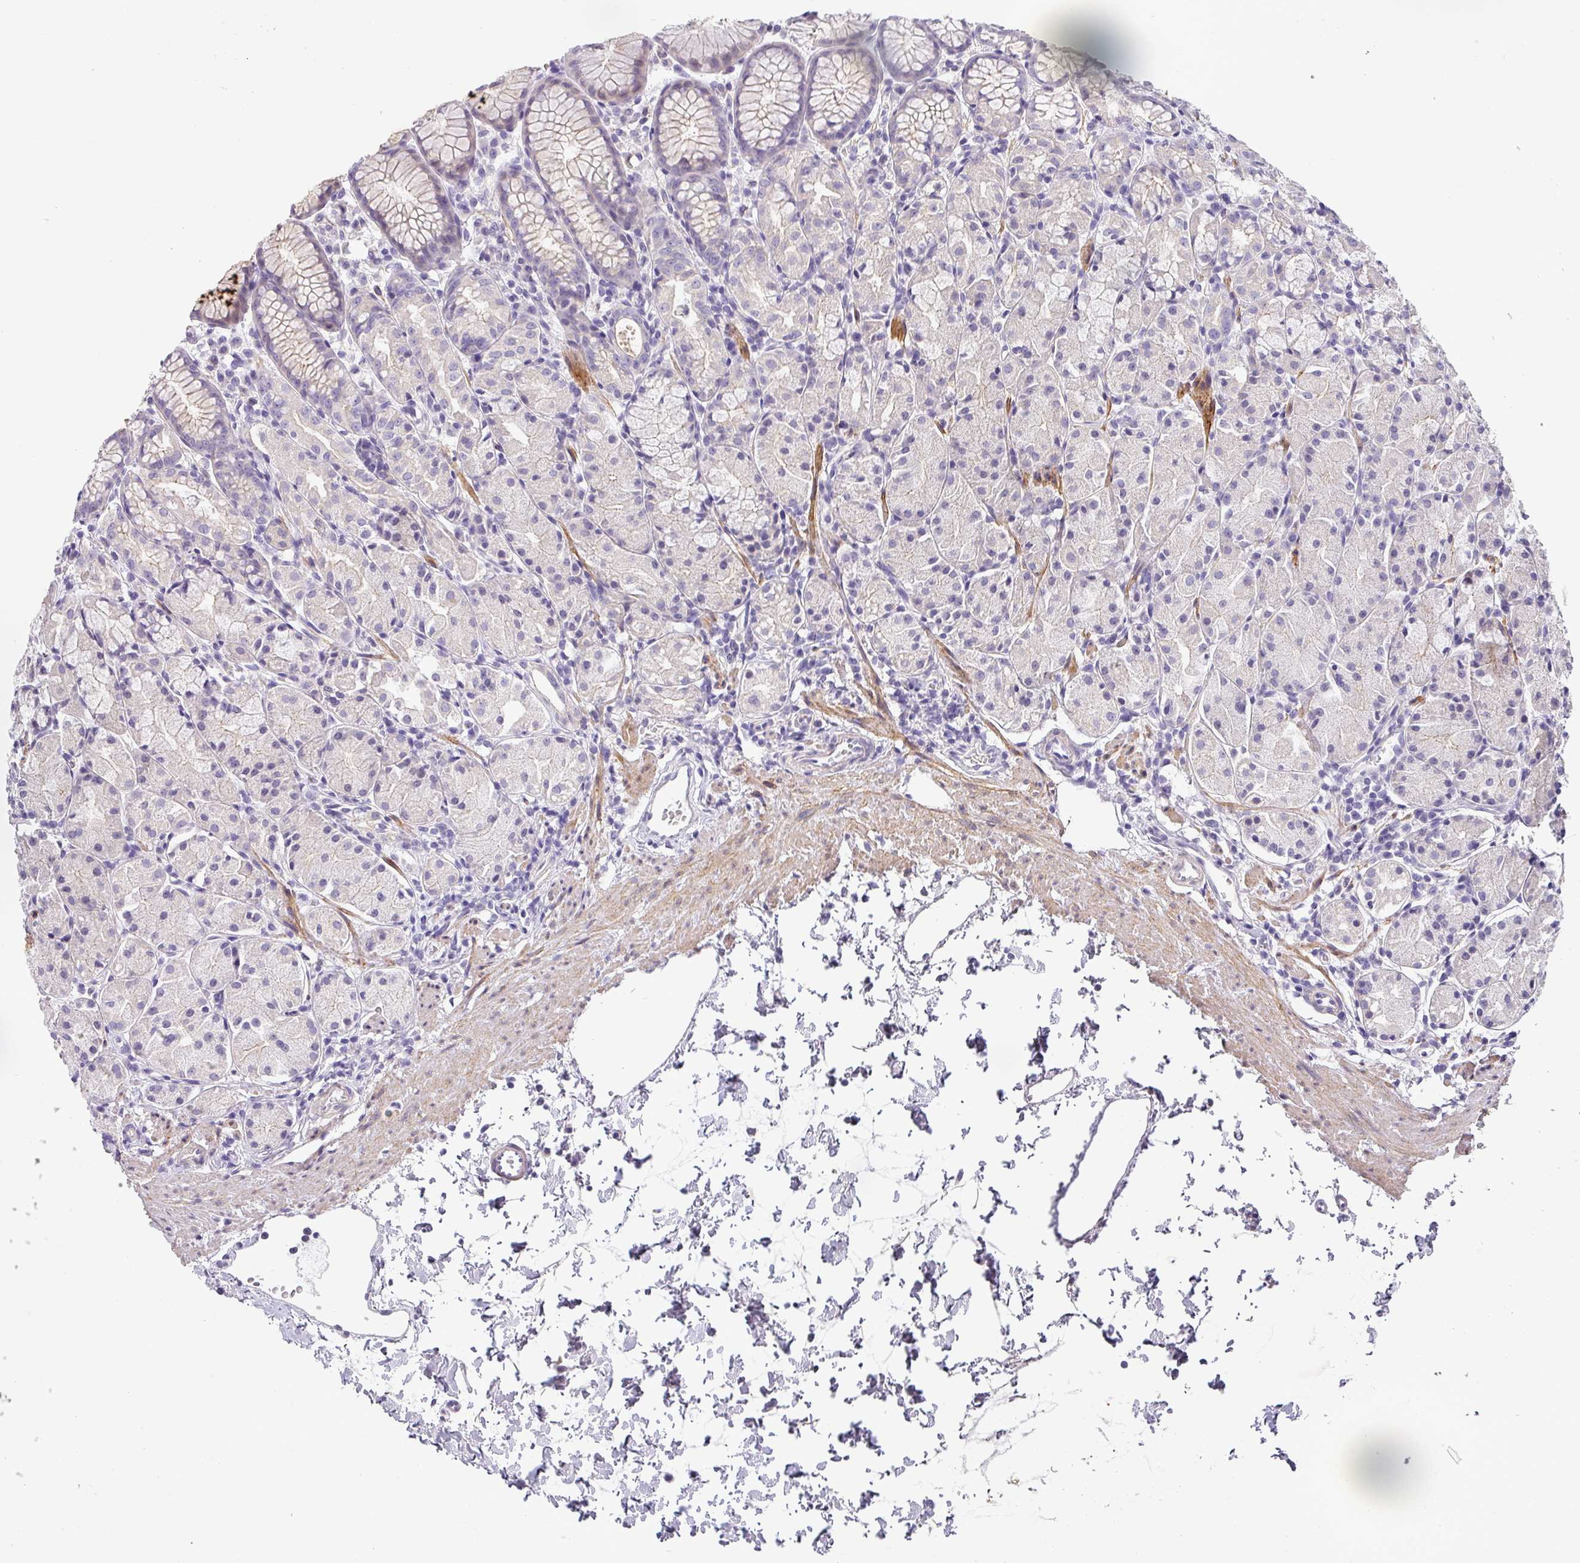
{"staining": {"intensity": "negative", "quantity": "none", "location": "none"}, "tissue": "stomach", "cell_type": "Glandular cells", "image_type": "normal", "snomed": [{"axis": "morphology", "description": "Normal tissue, NOS"}, {"axis": "topography", "description": "Stomach, upper"}], "caption": "Micrograph shows no protein expression in glandular cells of unremarkable stomach. (Stains: DAB (3,3'-diaminobenzidine) IHC with hematoxylin counter stain, Microscopy: brightfield microscopy at high magnification).", "gene": "BTLA", "patient": {"sex": "male", "age": 47}}